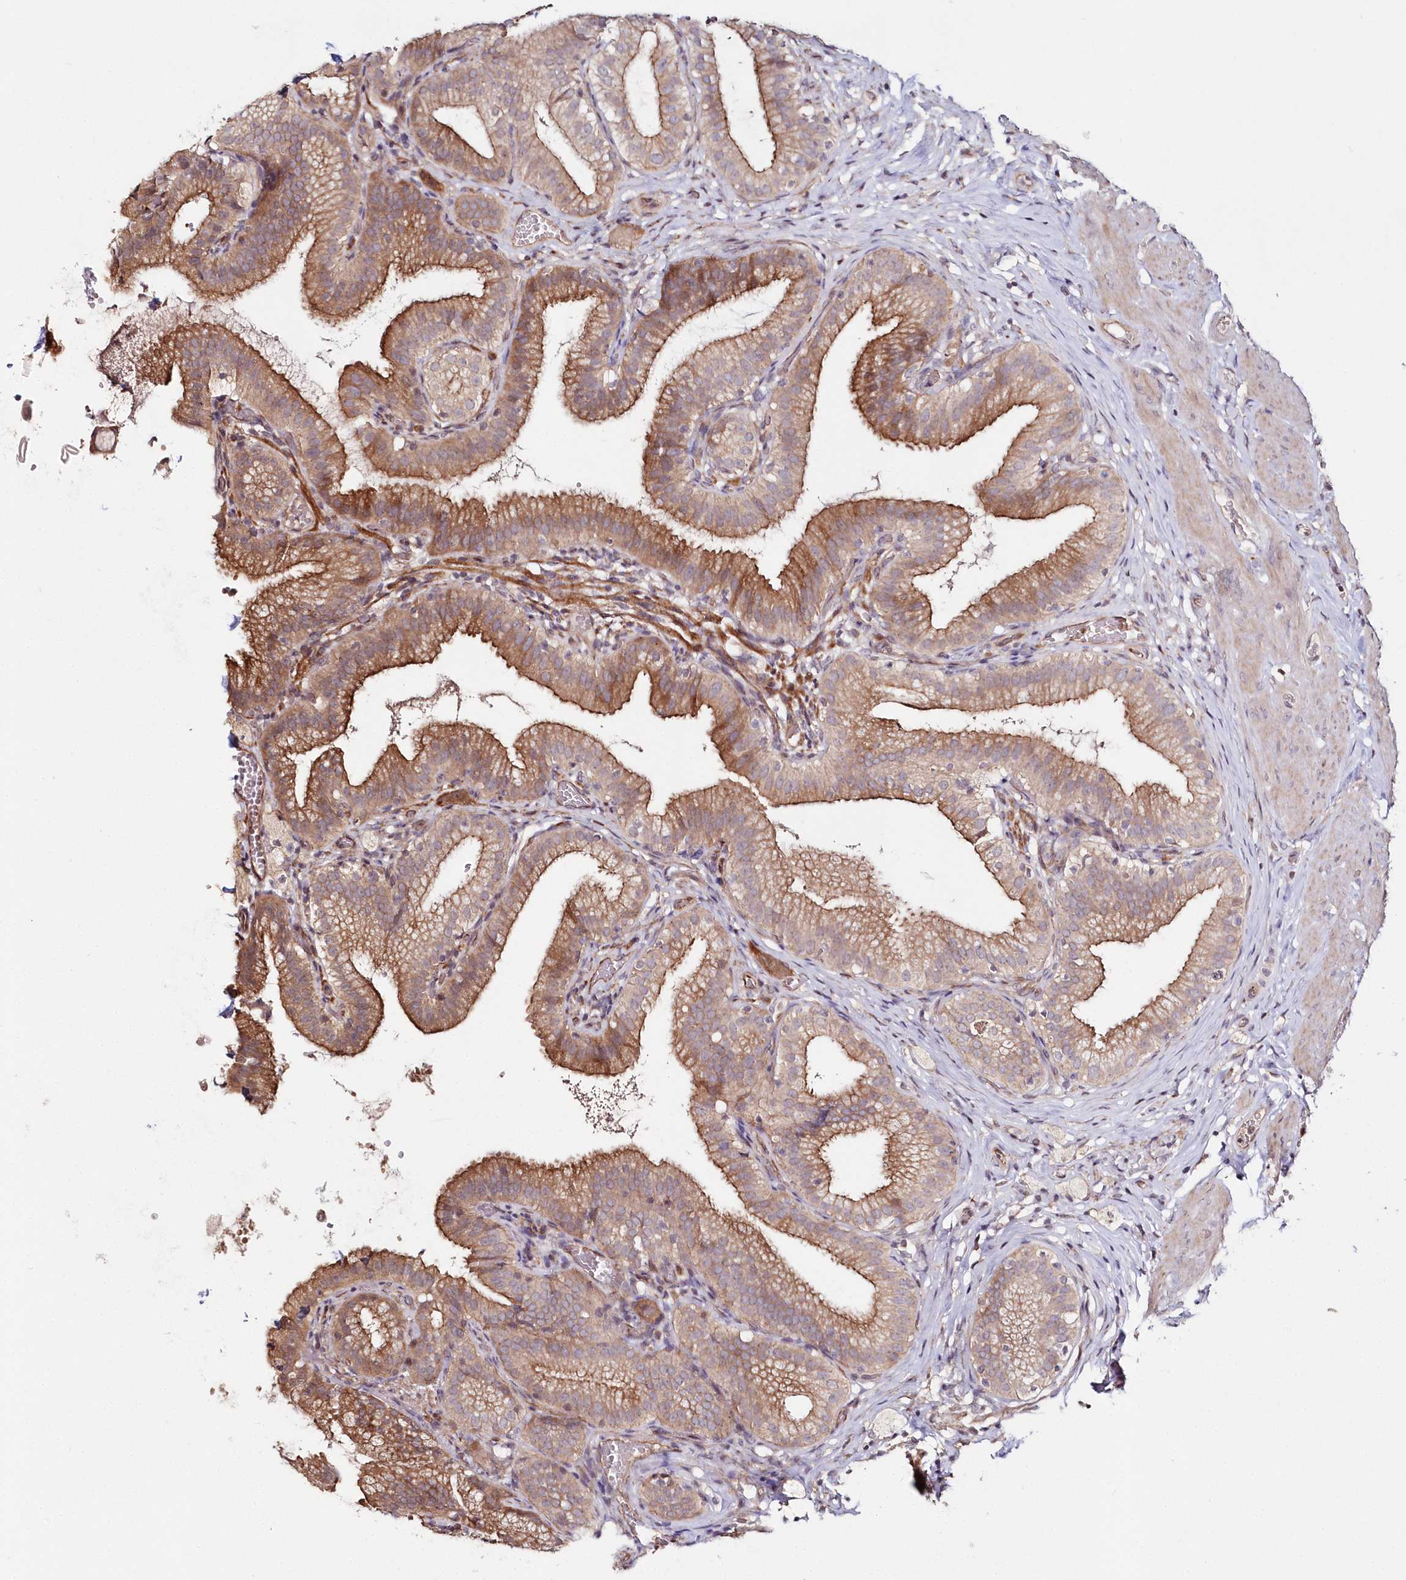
{"staining": {"intensity": "moderate", "quantity": ">75%", "location": "cytoplasmic/membranous"}, "tissue": "gallbladder", "cell_type": "Glandular cells", "image_type": "normal", "snomed": [{"axis": "morphology", "description": "Normal tissue, NOS"}, {"axis": "topography", "description": "Gallbladder"}], "caption": "A photomicrograph of gallbladder stained for a protein displays moderate cytoplasmic/membranous brown staining in glandular cells. (DAB (3,3'-diaminobenzidine) IHC with brightfield microscopy, high magnification).", "gene": "HYCC2", "patient": {"sex": "male", "age": 54}}